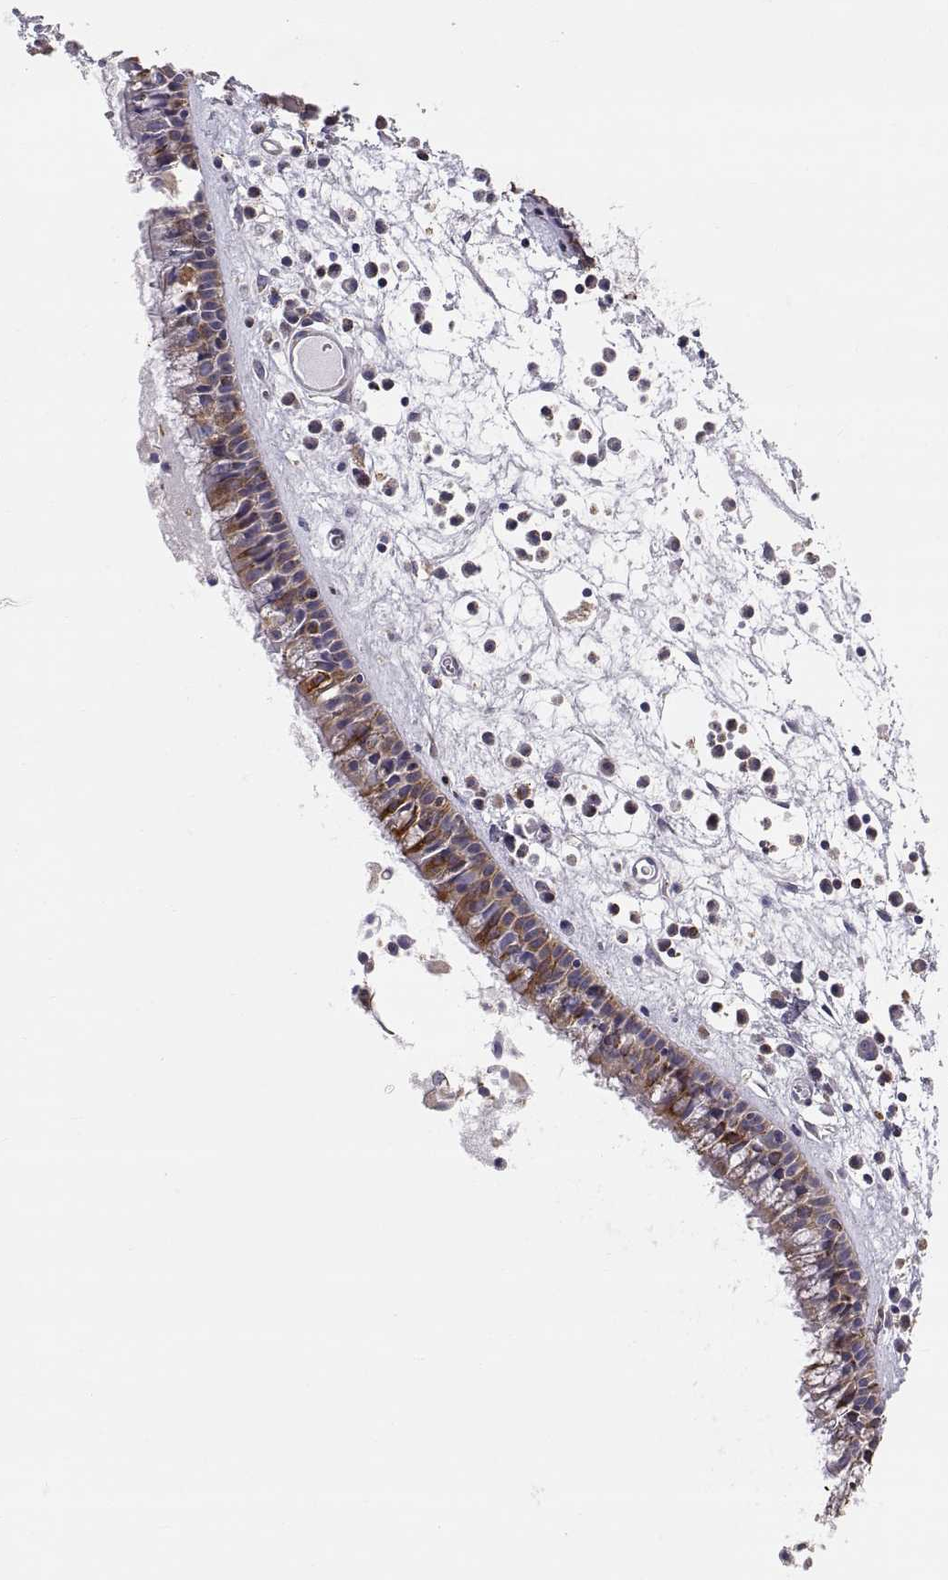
{"staining": {"intensity": "strong", "quantity": "<25%", "location": "cytoplasmic/membranous"}, "tissue": "nasopharynx", "cell_type": "Respiratory epithelial cells", "image_type": "normal", "snomed": [{"axis": "morphology", "description": "Normal tissue, NOS"}, {"axis": "topography", "description": "Nasopharynx"}], "caption": "Protein positivity by immunohistochemistry (IHC) reveals strong cytoplasmic/membranous positivity in approximately <25% of respiratory epithelial cells in benign nasopharynx.", "gene": "ERO1A", "patient": {"sex": "female", "age": 47}}